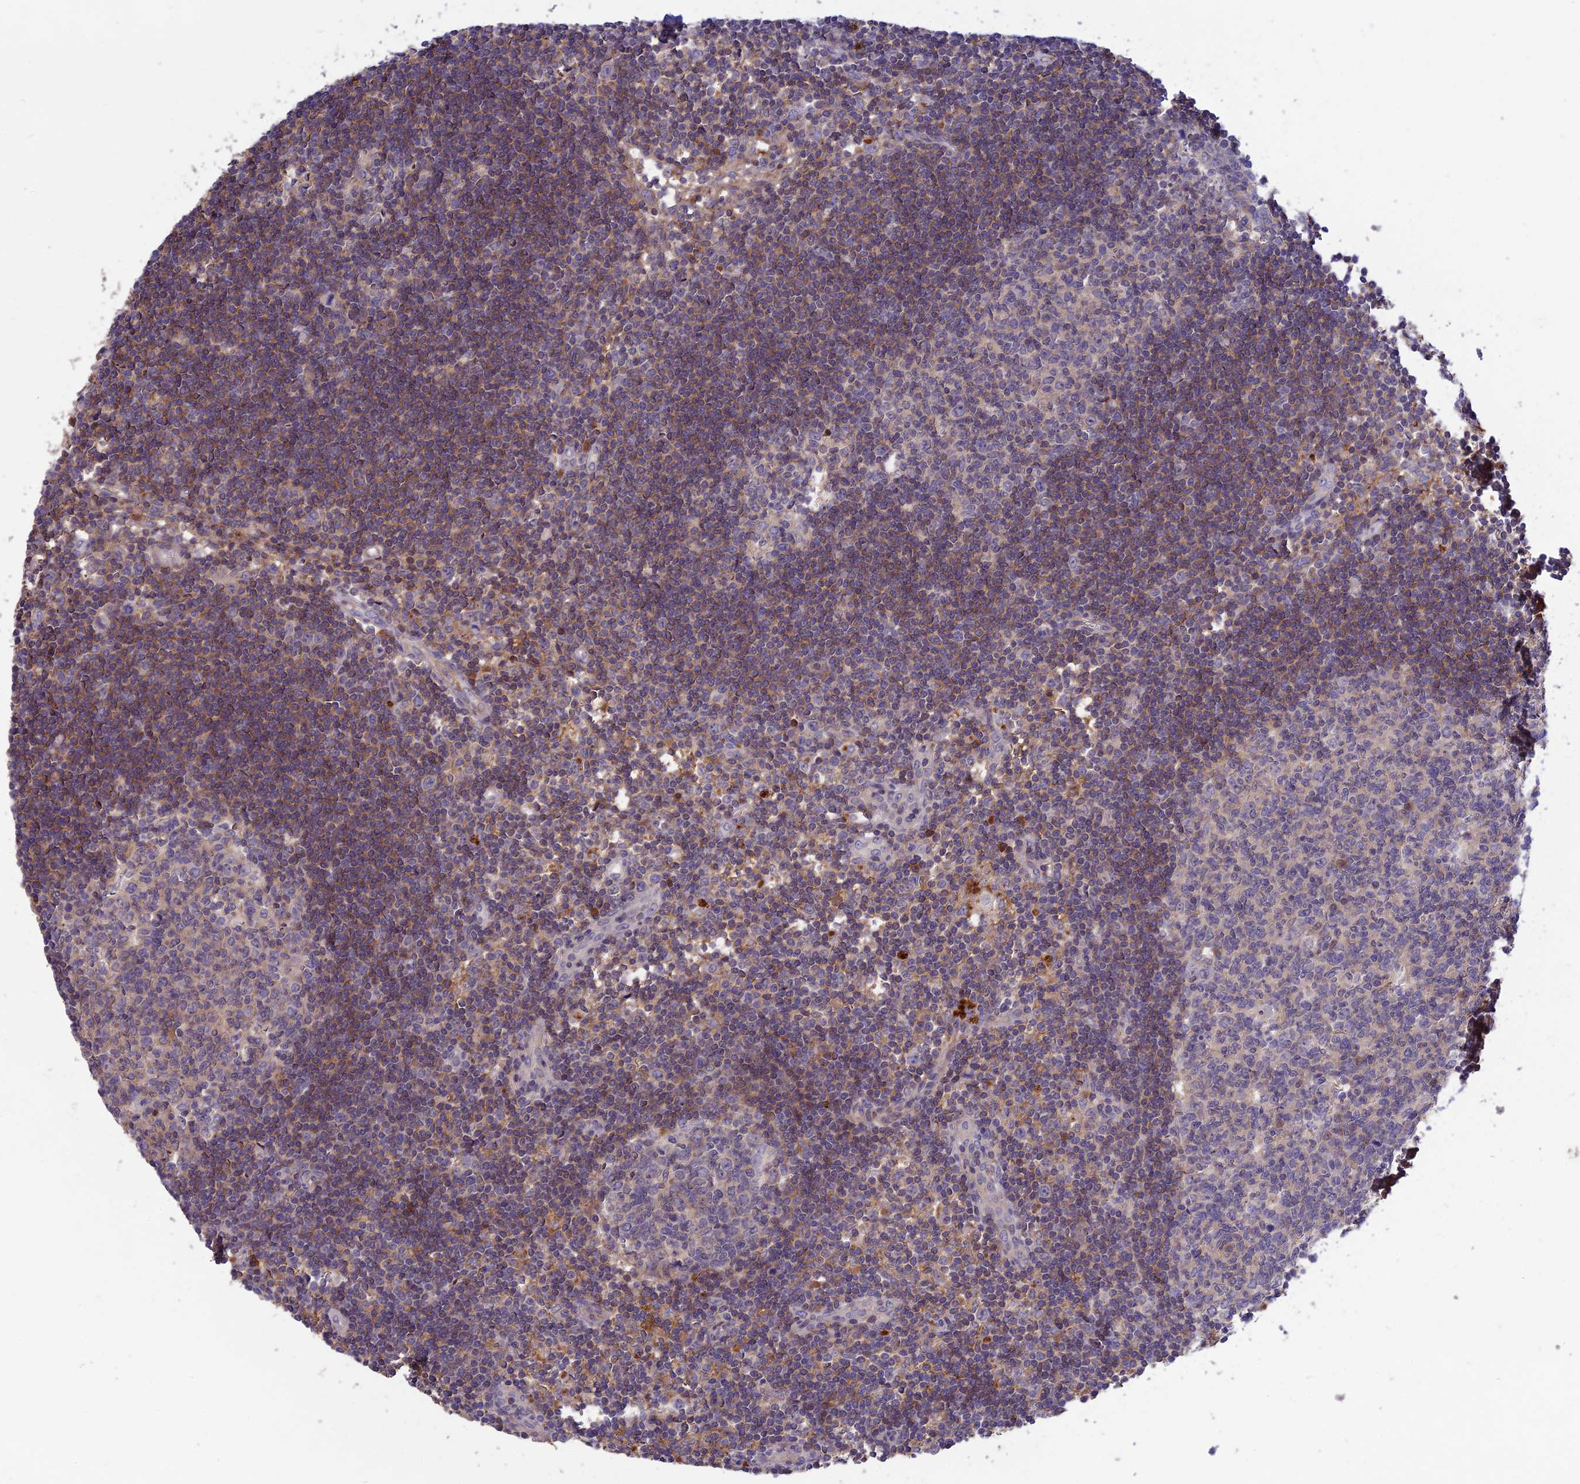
{"staining": {"intensity": "moderate", "quantity": "<25%", "location": "cytoplasmic/membranous"}, "tissue": "lymph node", "cell_type": "Germinal center cells", "image_type": "normal", "snomed": [{"axis": "morphology", "description": "Normal tissue, NOS"}, {"axis": "topography", "description": "Lymph node"}], "caption": "The photomicrograph displays immunohistochemical staining of unremarkable lymph node. There is moderate cytoplasmic/membranous staining is appreciated in about <25% of germinal center cells. (Brightfield microscopy of DAB IHC at high magnification).", "gene": "ADO", "patient": {"sex": "female", "age": 73}}